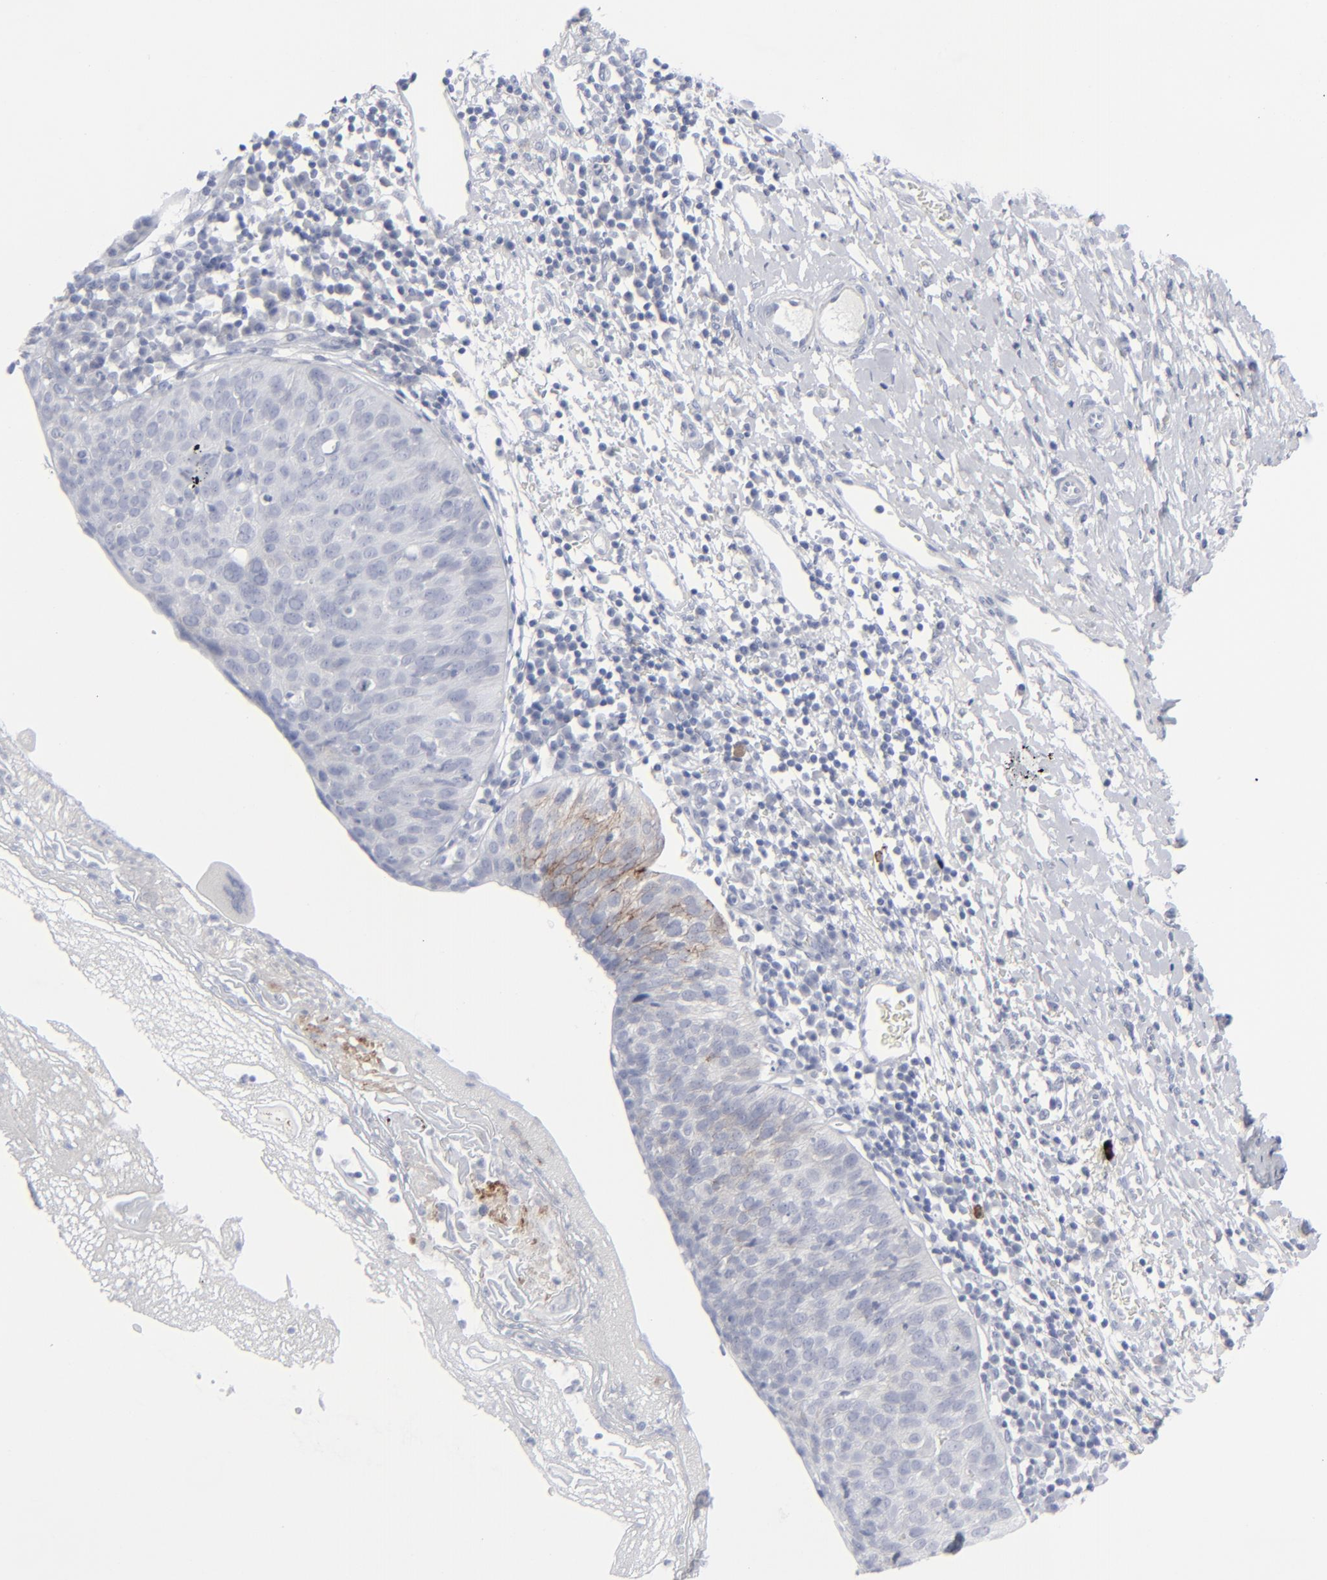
{"staining": {"intensity": "weak", "quantity": "<25%", "location": "cytoplasmic/membranous"}, "tissue": "cervical cancer", "cell_type": "Tumor cells", "image_type": "cancer", "snomed": [{"axis": "morphology", "description": "Normal tissue, NOS"}, {"axis": "morphology", "description": "Squamous cell carcinoma, NOS"}, {"axis": "topography", "description": "Cervix"}], "caption": "Cervical cancer (squamous cell carcinoma) stained for a protein using IHC shows no expression tumor cells.", "gene": "MSLN", "patient": {"sex": "female", "age": 39}}